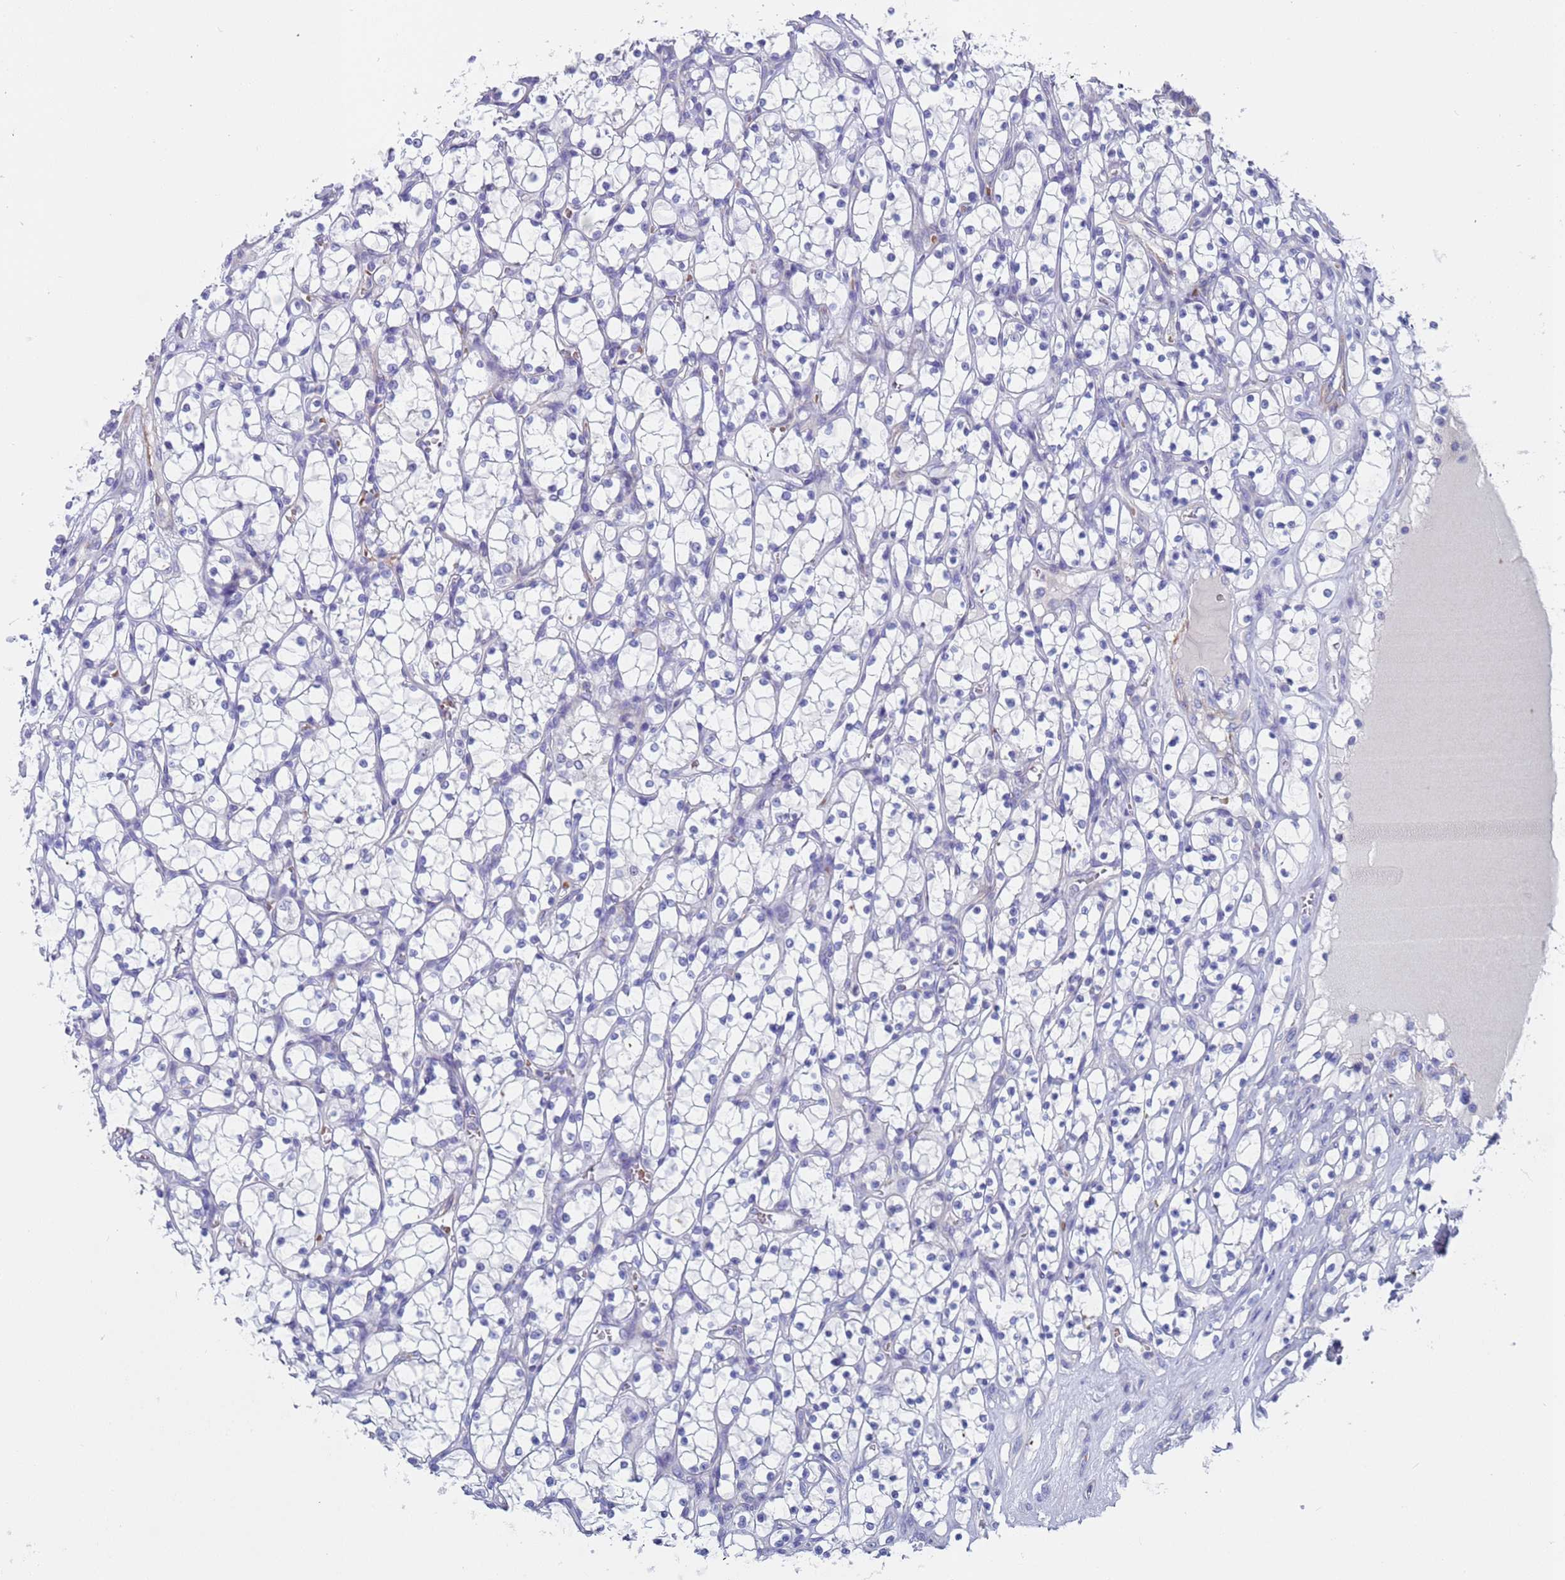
{"staining": {"intensity": "negative", "quantity": "none", "location": "none"}, "tissue": "renal cancer", "cell_type": "Tumor cells", "image_type": "cancer", "snomed": [{"axis": "morphology", "description": "Adenocarcinoma, NOS"}, {"axis": "topography", "description": "Kidney"}], "caption": "A photomicrograph of renal cancer stained for a protein exhibits no brown staining in tumor cells.", "gene": "KBTBD3", "patient": {"sex": "female", "age": 69}}